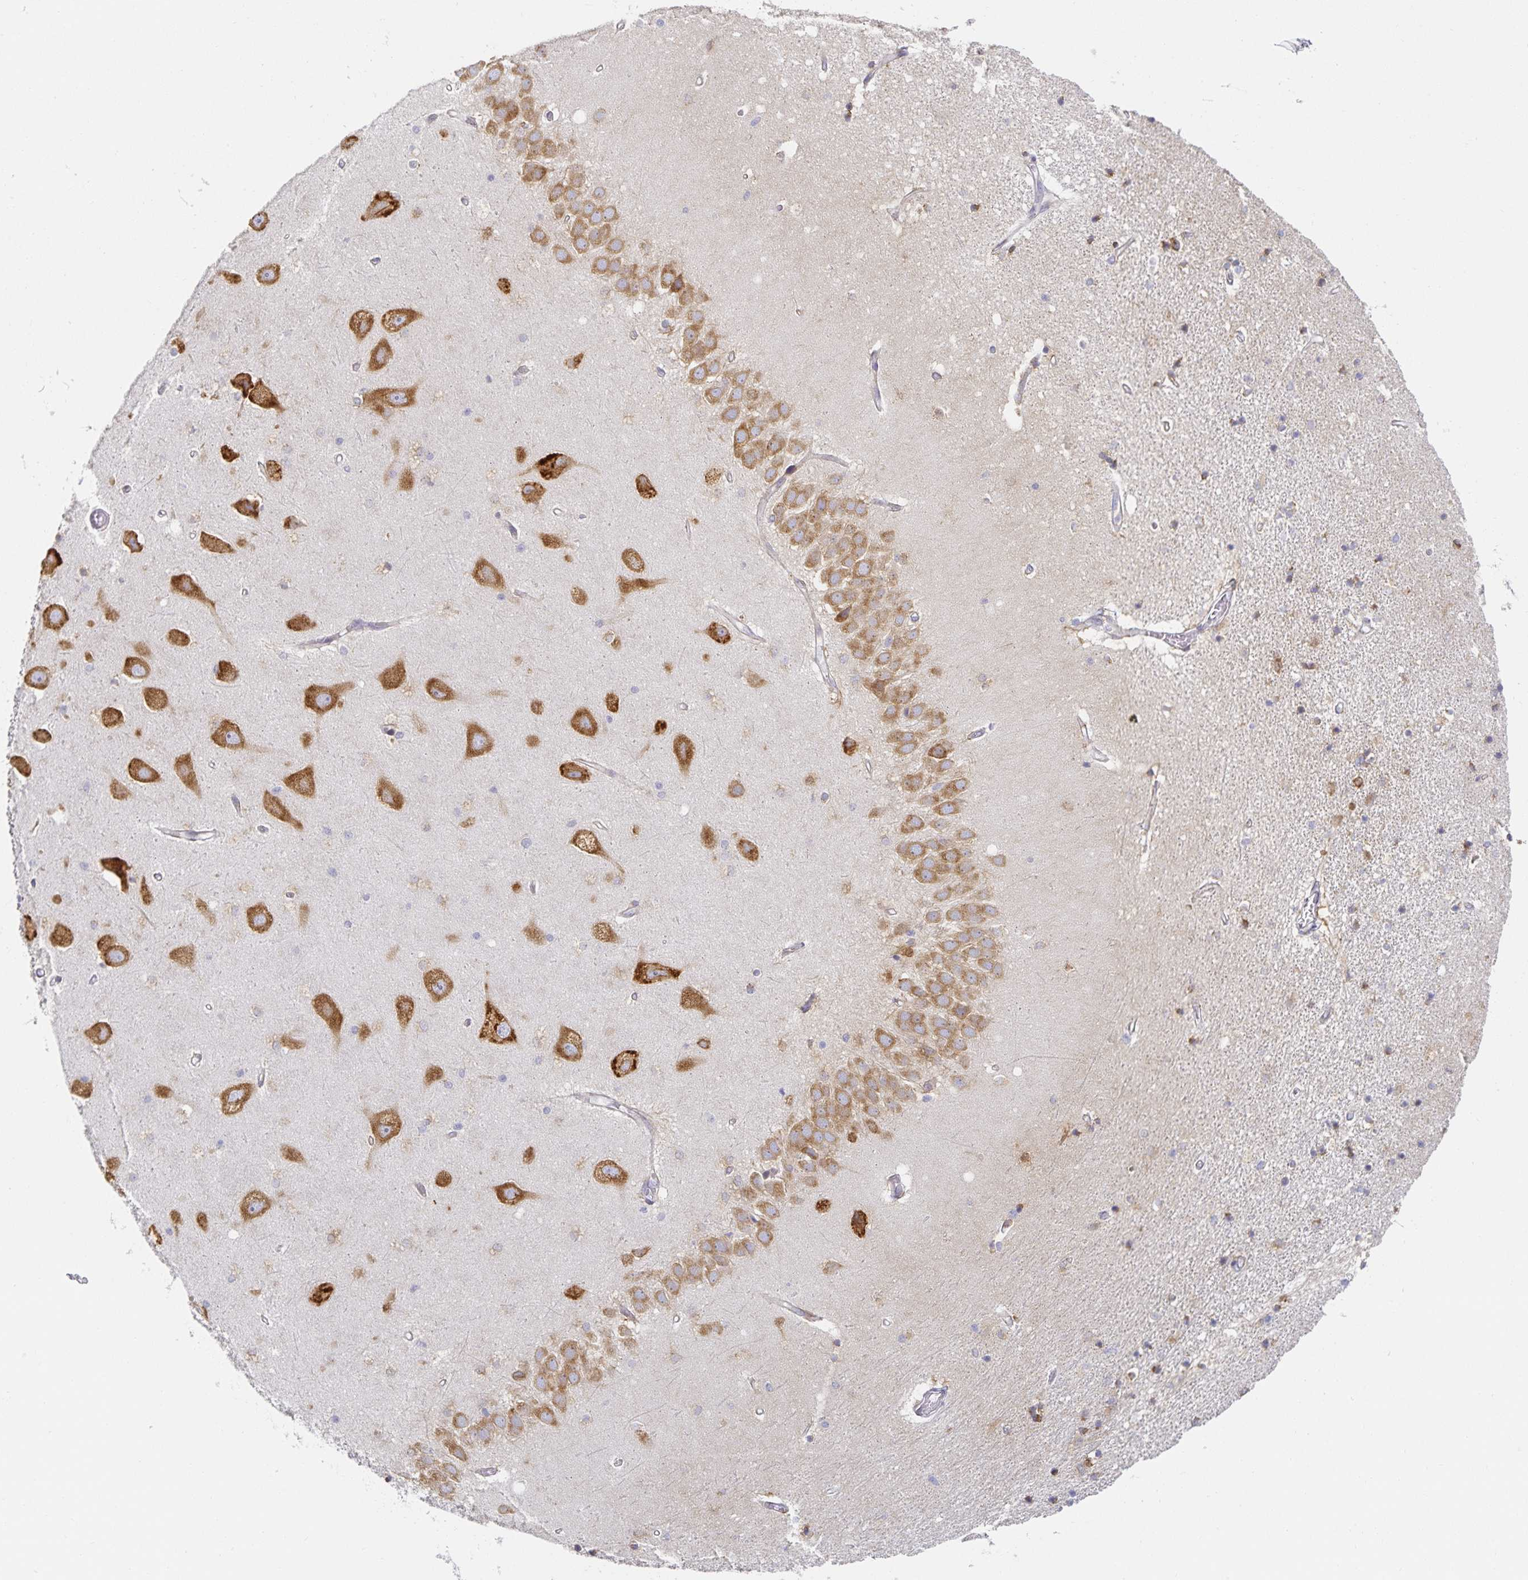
{"staining": {"intensity": "weak", "quantity": "25%-75%", "location": "cytoplasmic/membranous"}, "tissue": "hippocampus", "cell_type": "Glial cells", "image_type": "normal", "snomed": [{"axis": "morphology", "description": "Normal tissue, NOS"}, {"axis": "topography", "description": "Hippocampus"}], "caption": "Glial cells demonstrate weak cytoplasmic/membranous positivity in approximately 25%-75% of cells in normal hippocampus.", "gene": "NOMO1", "patient": {"sex": "male", "age": 63}}